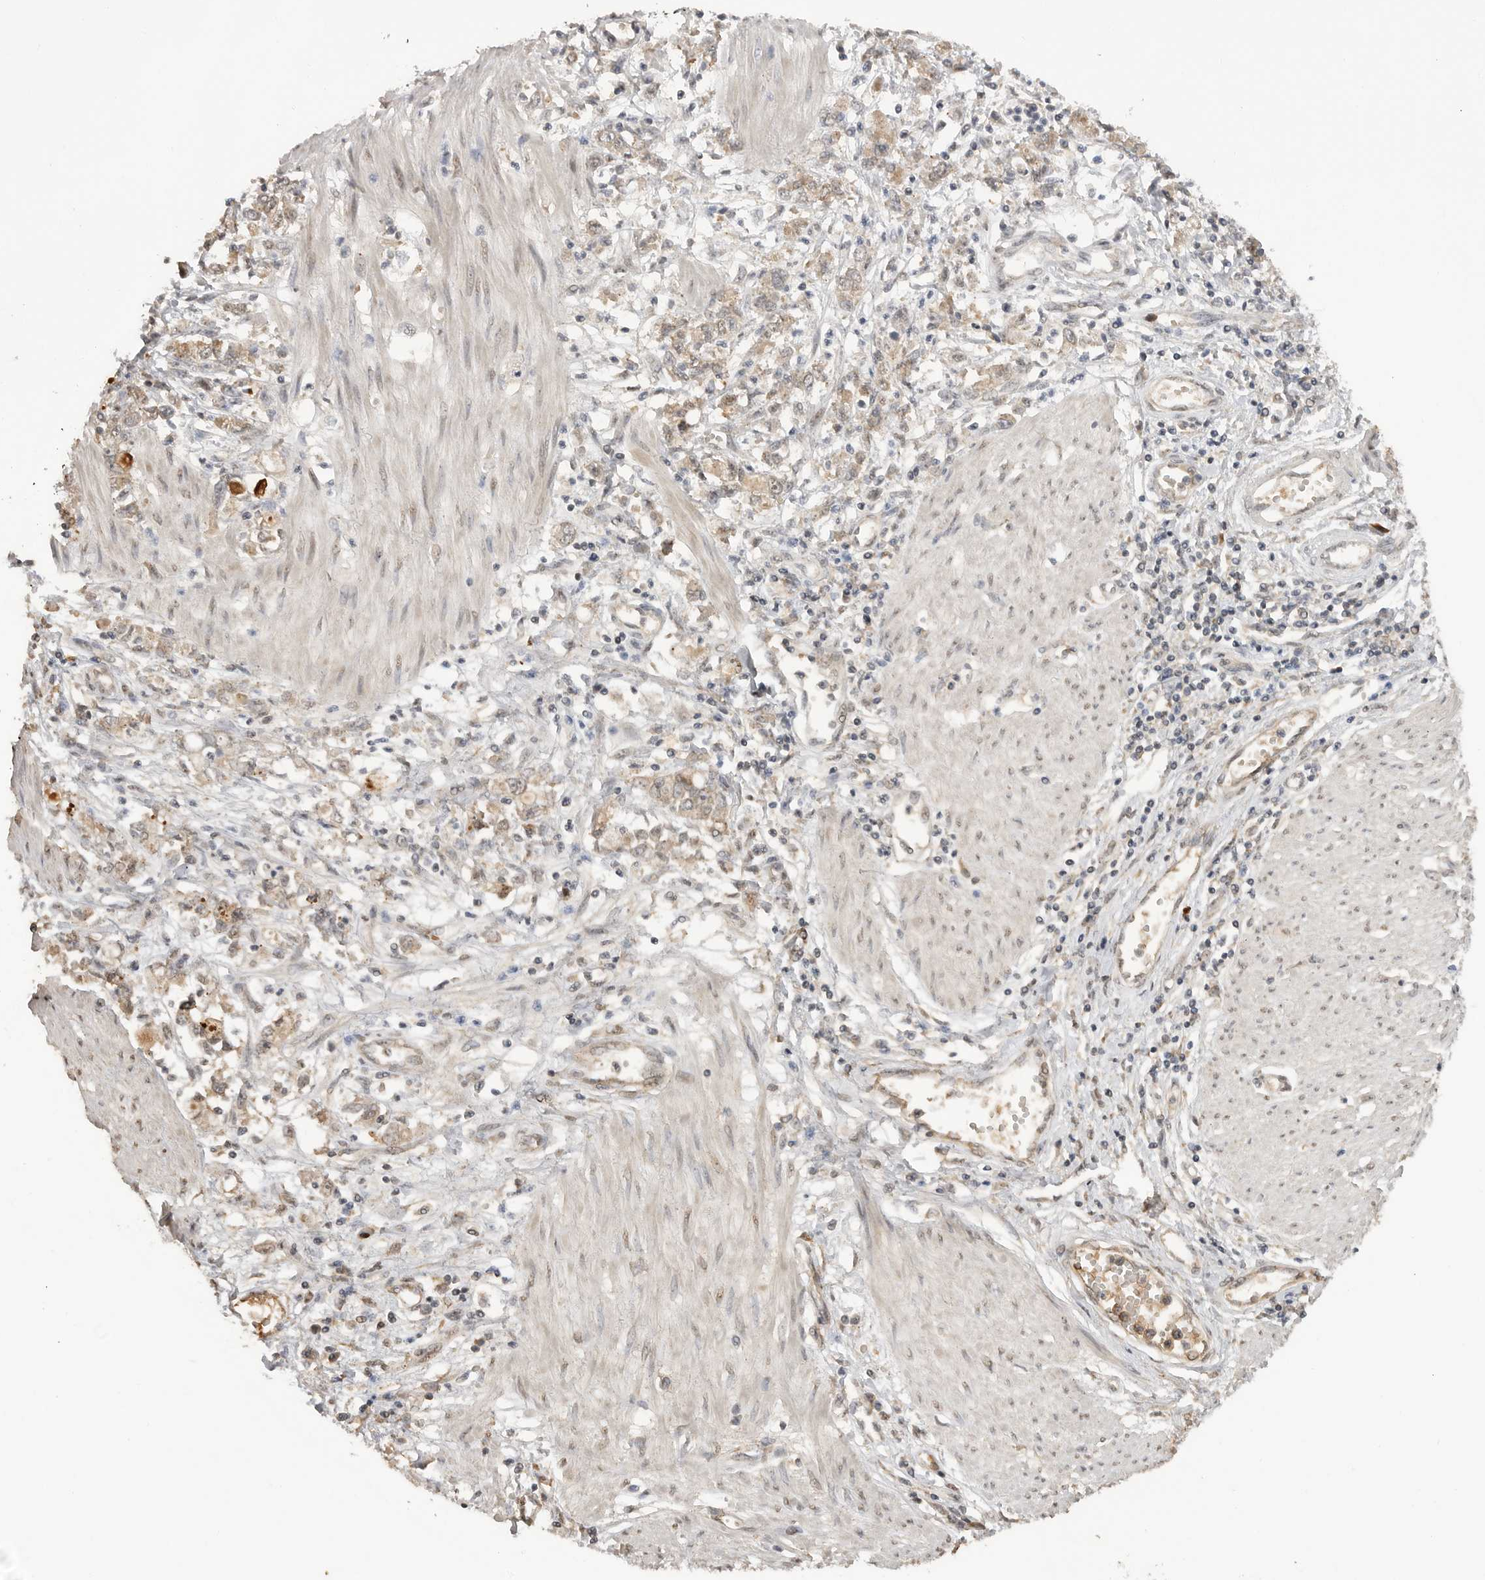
{"staining": {"intensity": "weak", "quantity": "25%-75%", "location": "cytoplasmic/membranous"}, "tissue": "stomach cancer", "cell_type": "Tumor cells", "image_type": "cancer", "snomed": [{"axis": "morphology", "description": "Adenocarcinoma, NOS"}, {"axis": "topography", "description": "Stomach"}], "caption": "Tumor cells show low levels of weak cytoplasmic/membranous positivity in about 25%-75% of cells in human adenocarcinoma (stomach).", "gene": "ASPSCR1", "patient": {"sex": "female", "age": 76}}